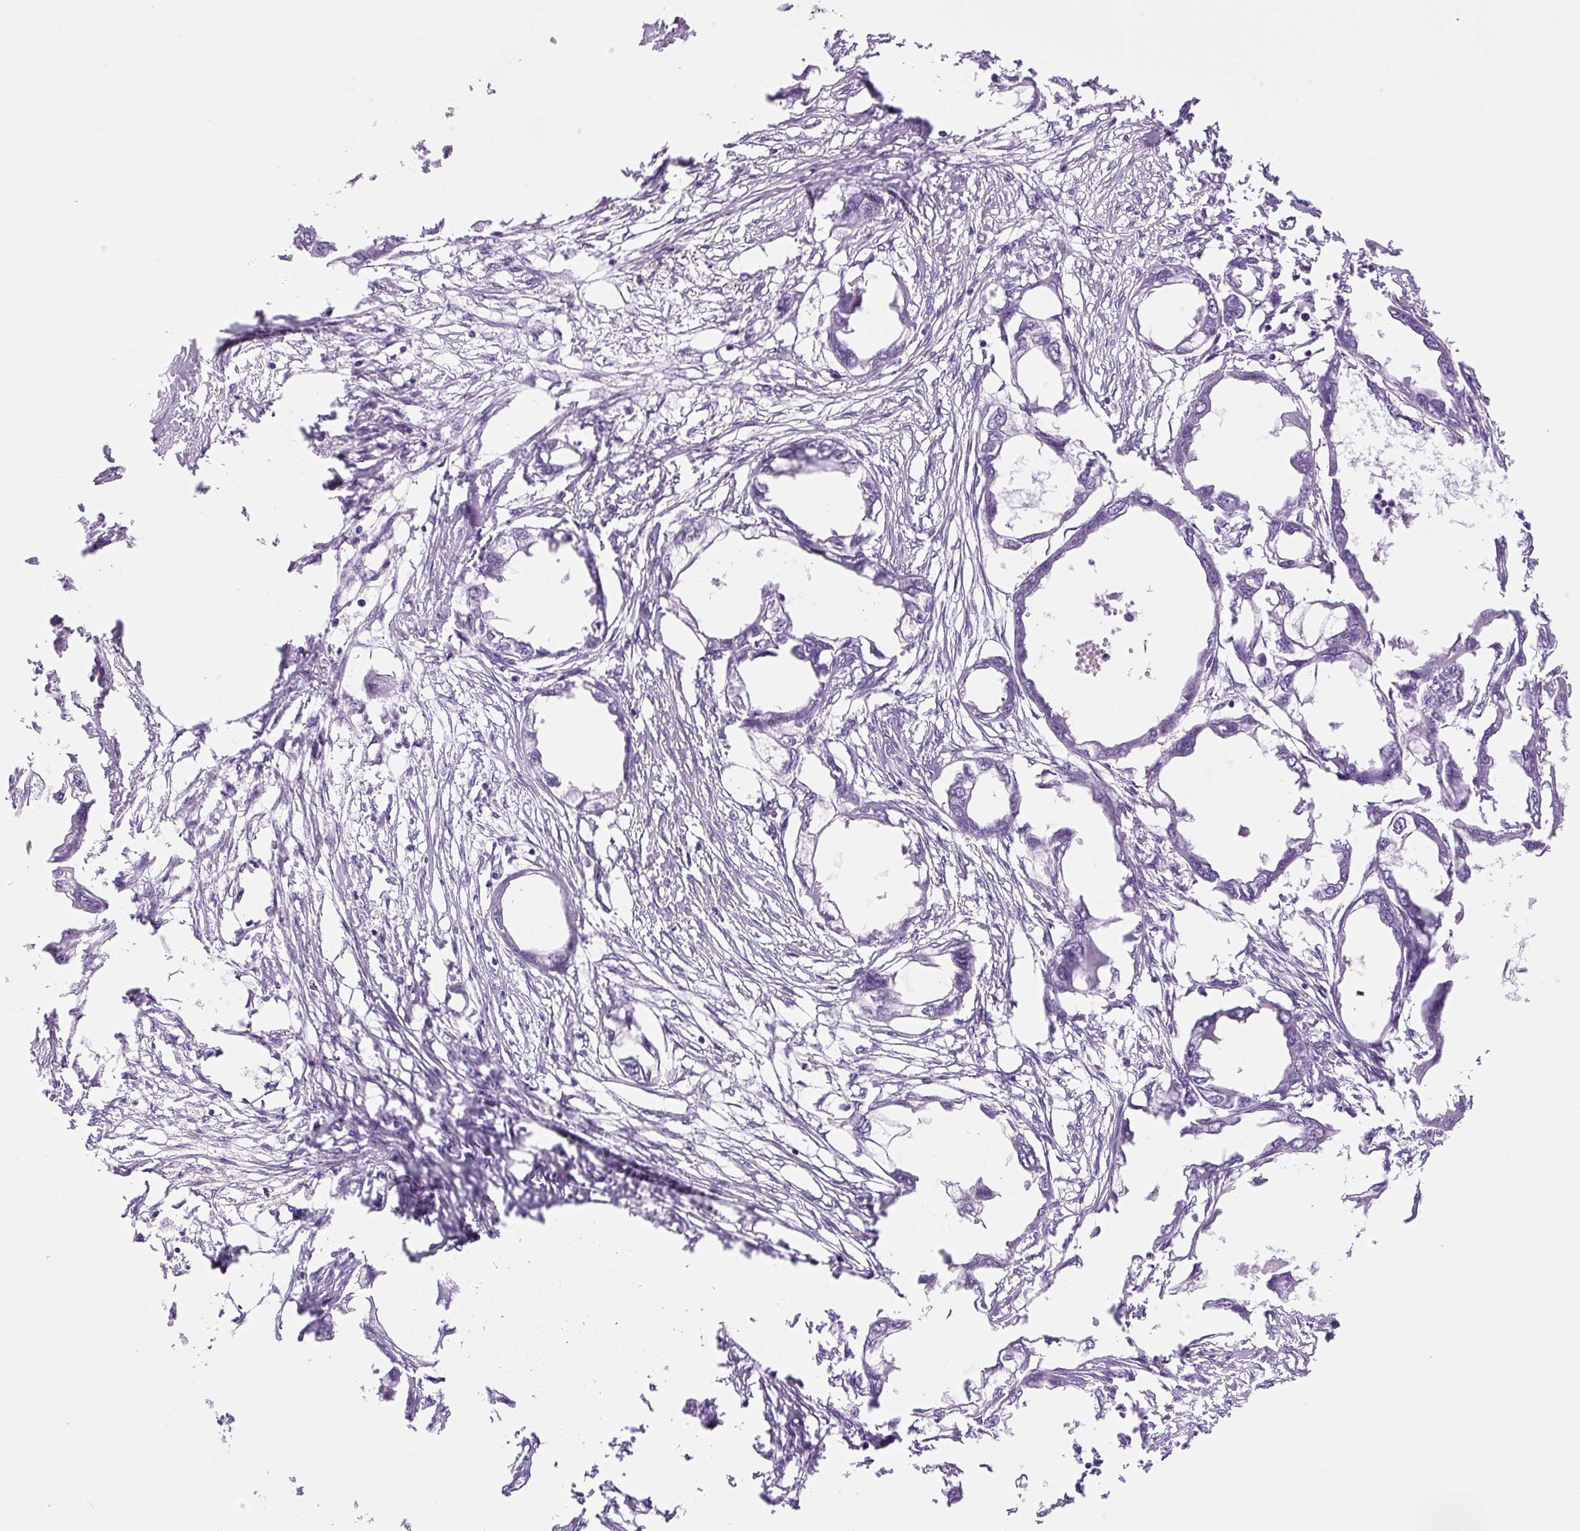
{"staining": {"intensity": "negative", "quantity": "none", "location": "none"}, "tissue": "endometrial cancer", "cell_type": "Tumor cells", "image_type": "cancer", "snomed": [{"axis": "morphology", "description": "Adenocarcinoma, NOS"}, {"axis": "morphology", "description": "Adenocarcinoma, metastatic, NOS"}, {"axis": "topography", "description": "Adipose tissue"}, {"axis": "topography", "description": "Endometrium"}], "caption": "Tumor cells are negative for brown protein staining in metastatic adenocarcinoma (endometrial). The staining was performed using DAB to visualize the protein expression in brown, while the nuclei were stained in blue with hematoxylin (Magnification: 20x).", "gene": "TMEM151B", "patient": {"sex": "female", "age": 67}}